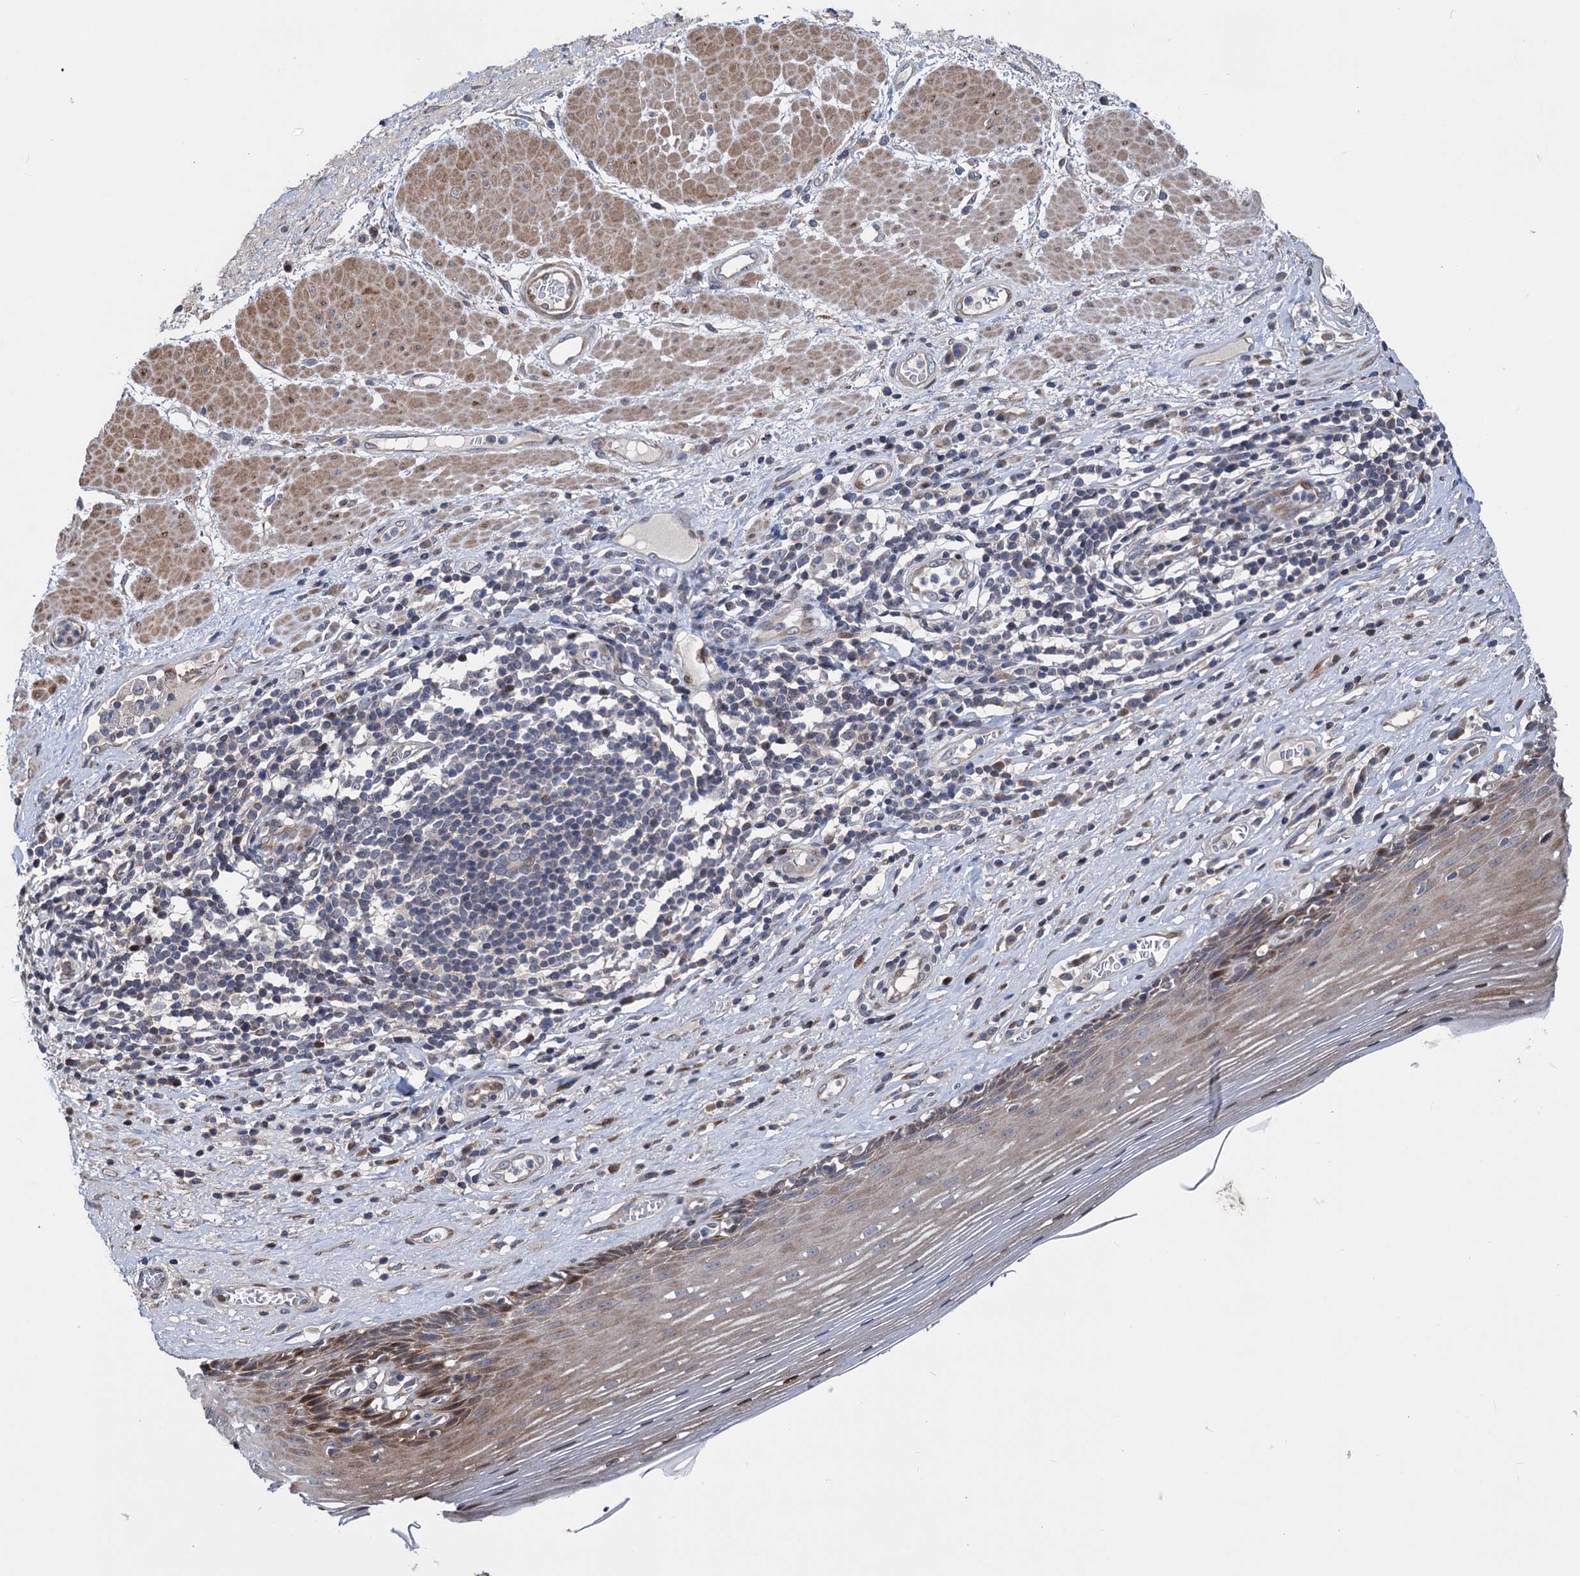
{"staining": {"intensity": "moderate", "quantity": "<25%", "location": "cytoplasmic/membranous"}, "tissue": "esophagus", "cell_type": "Squamous epithelial cells", "image_type": "normal", "snomed": [{"axis": "morphology", "description": "Normal tissue, NOS"}, {"axis": "topography", "description": "Esophagus"}], "caption": "Immunohistochemical staining of unremarkable esophagus reveals moderate cytoplasmic/membranous protein expression in about <25% of squamous epithelial cells.", "gene": "UBR1", "patient": {"sex": "male", "age": 62}}